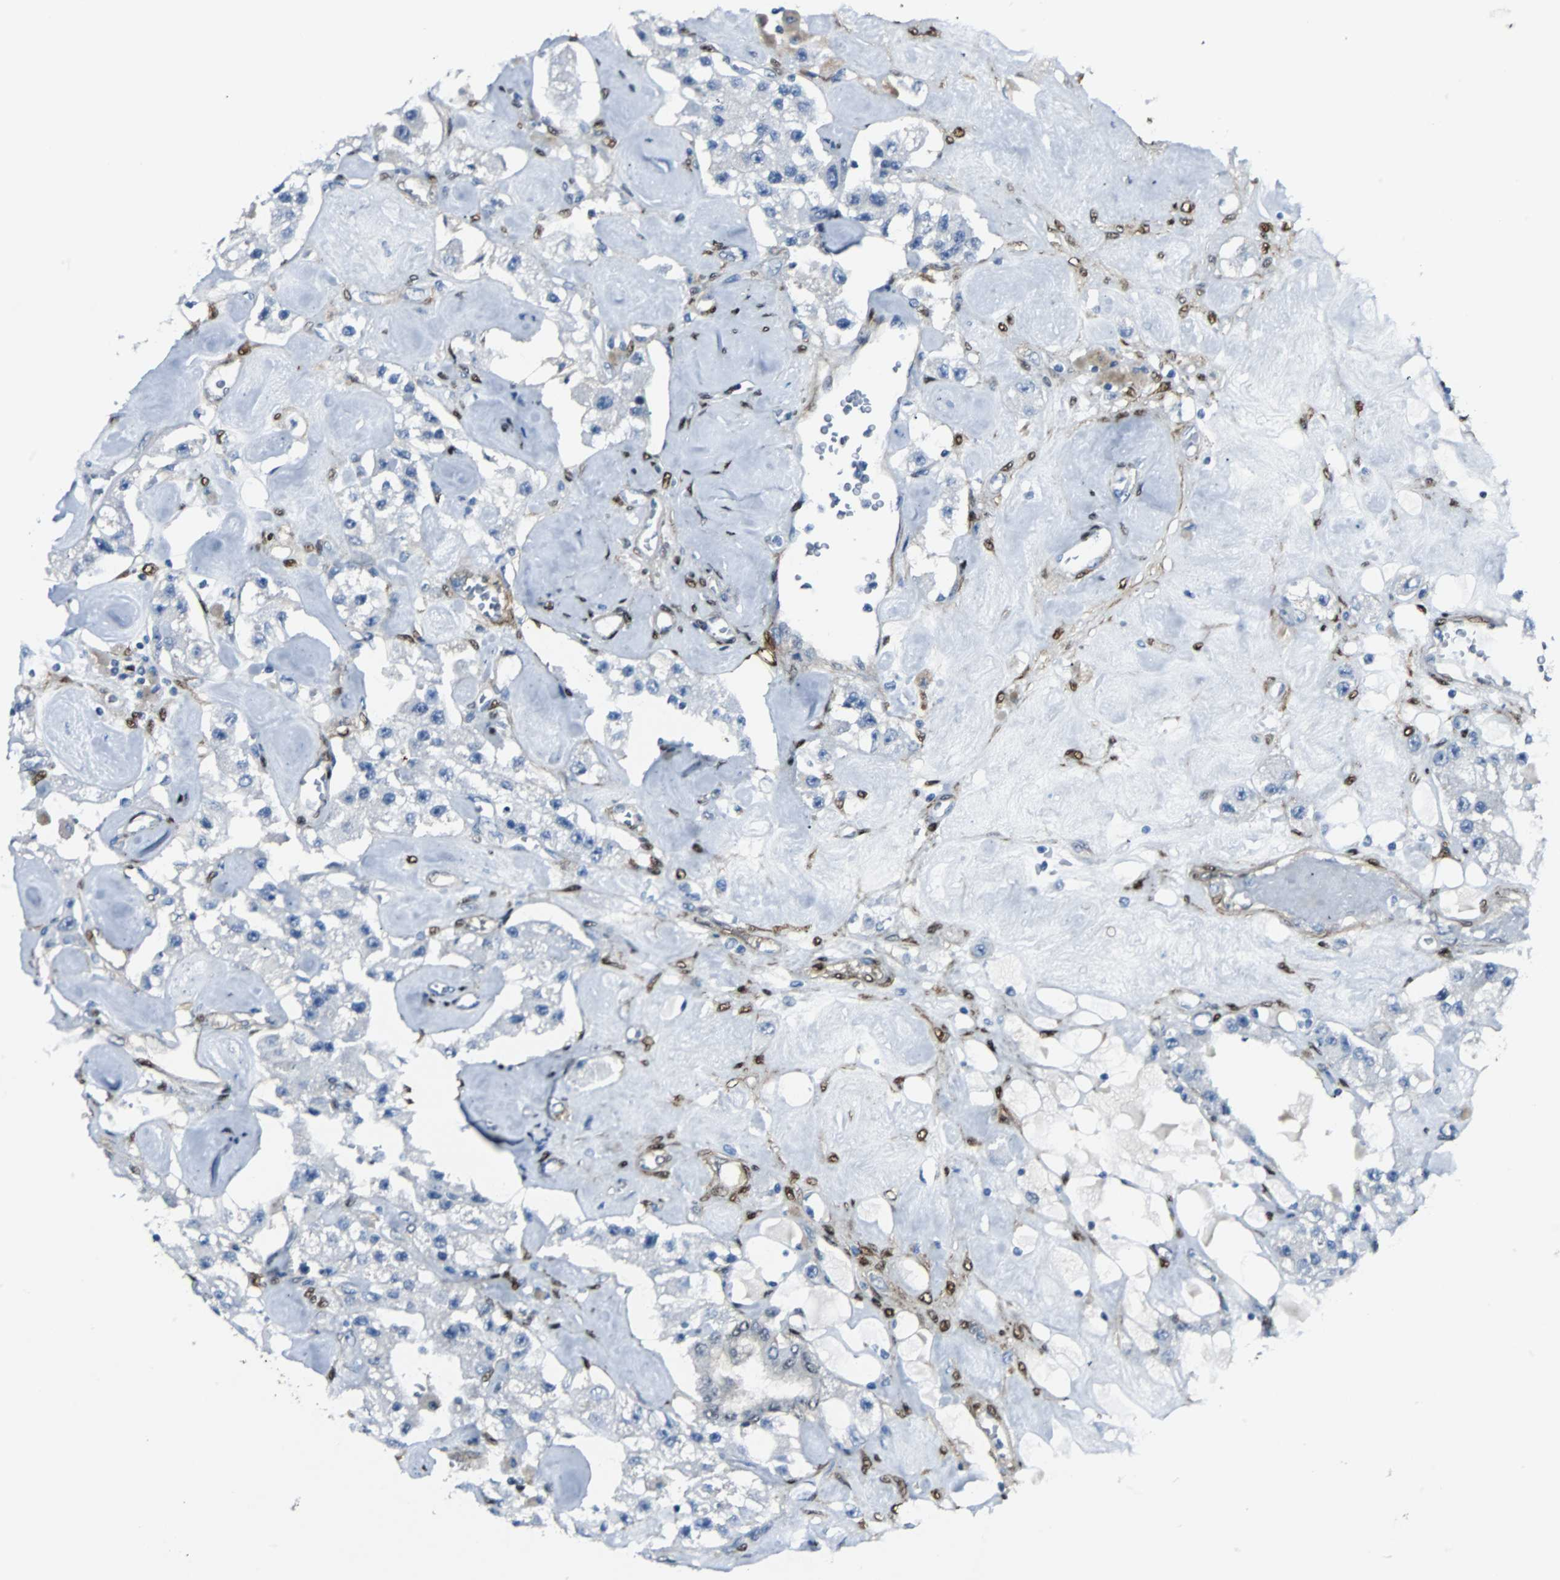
{"staining": {"intensity": "negative", "quantity": "none", "location": "none"}, "tissue": "carcinoid", "cell_type": "Tumor cells", "image_type": "cancer", "snomed": [{"axis": "morphology", "description": "Carcinoid, malignant, NOS"}, {"axis": "topography", "description": "Pancreas"}], "caption": "Carcinoid stained for a protein using IHC exhibits no expression tumor cells.", "gene": "FHL2", "patient": {"sex": "male", "age": 41}}